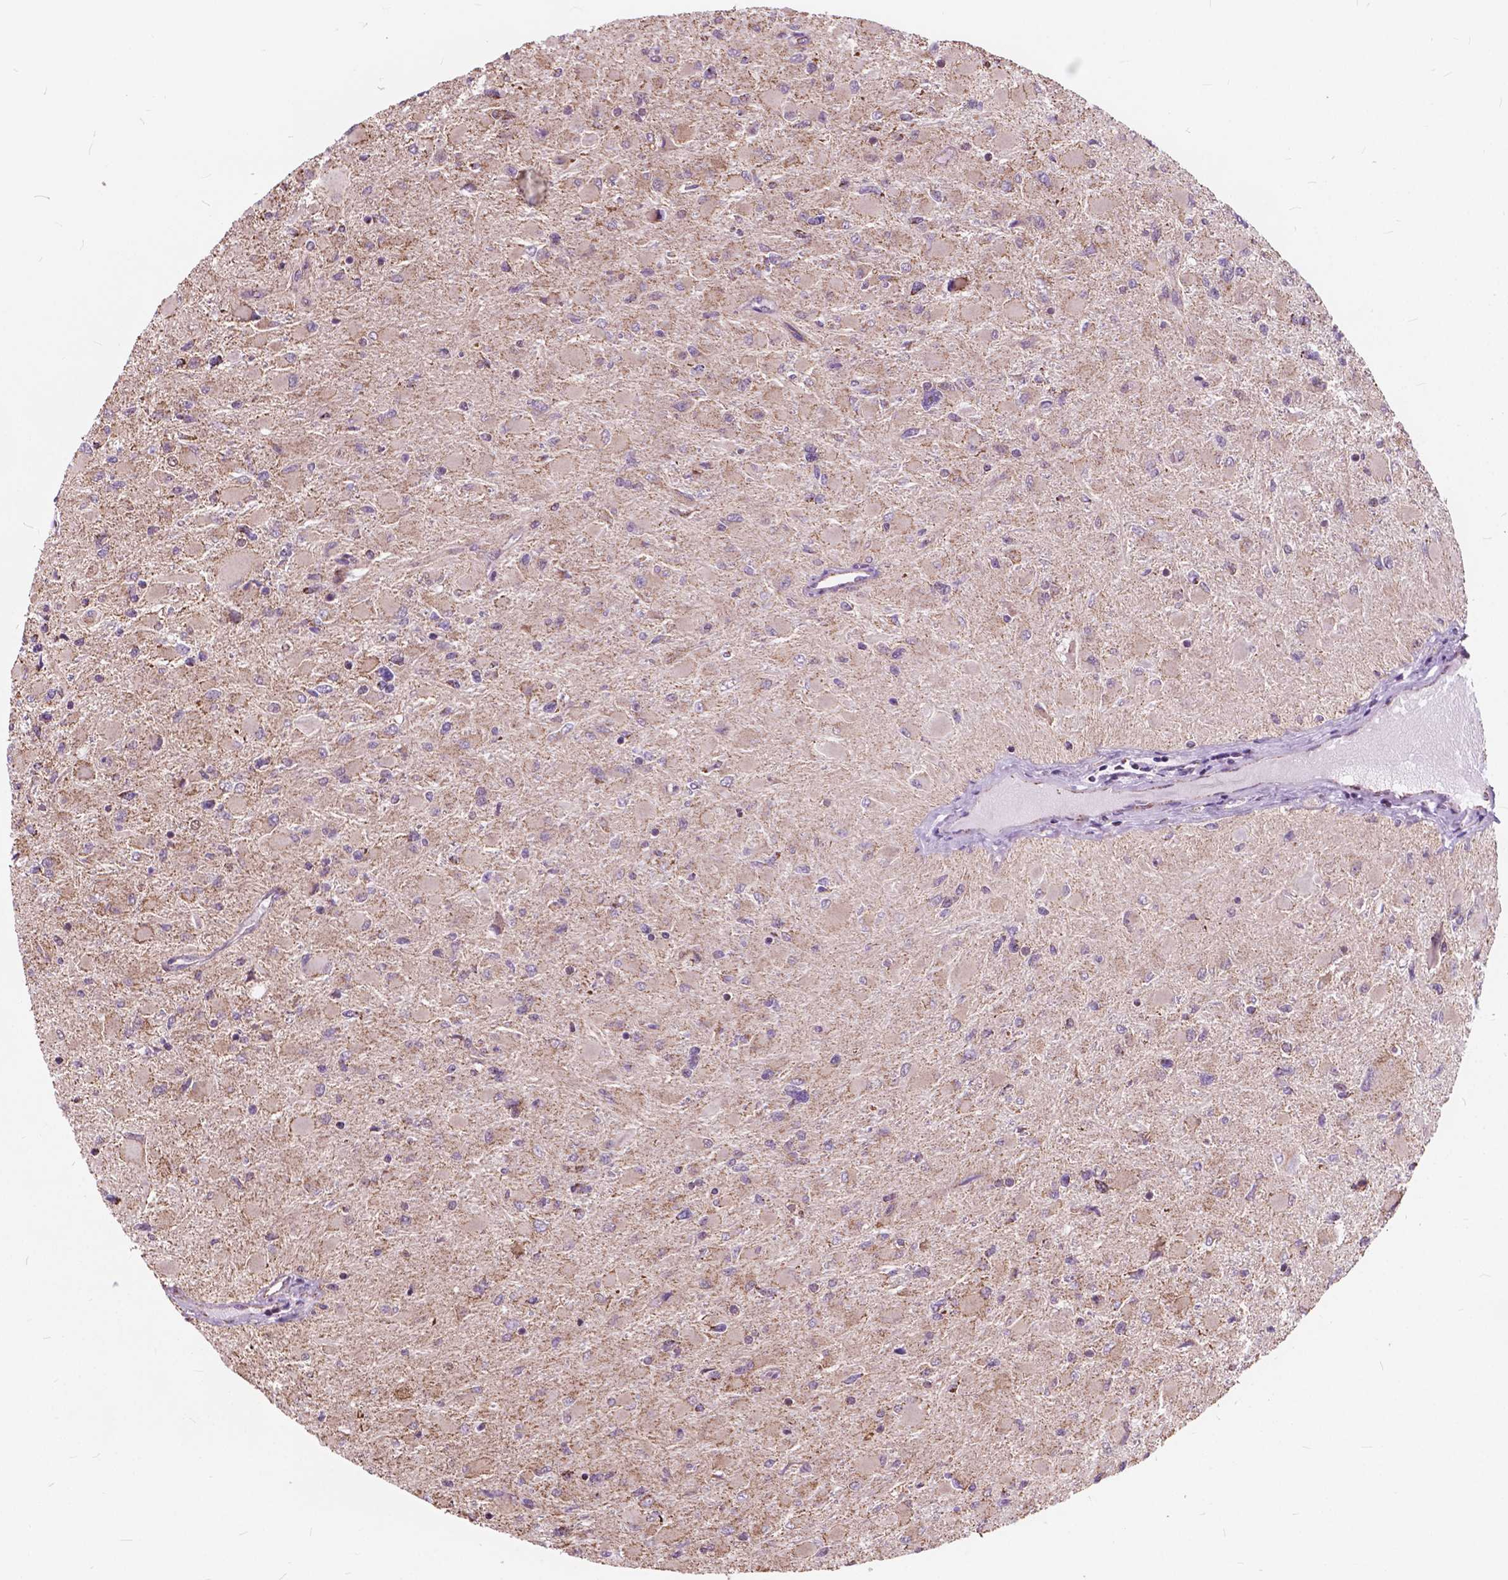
{"staining": {"intensity": "negative", "quantity": "none", "location": "none"}, "tissue": "glioma", "cell_type": "Tumor cells", "image_type": "cancer", "snomed": [{"axis": "morphology", "description": "Glioma, malignant, High grade"}, {"axis": "topography", "description": "Cerebral cortex"}], "caption": "Tumor cells show no significant staining in glioma. (DAB immunohistochemistry (IHC) visualized using brightfield microscopy, high magnification).", "gene": "SCOC", "patient": {"sex": "female", "age": 36}}